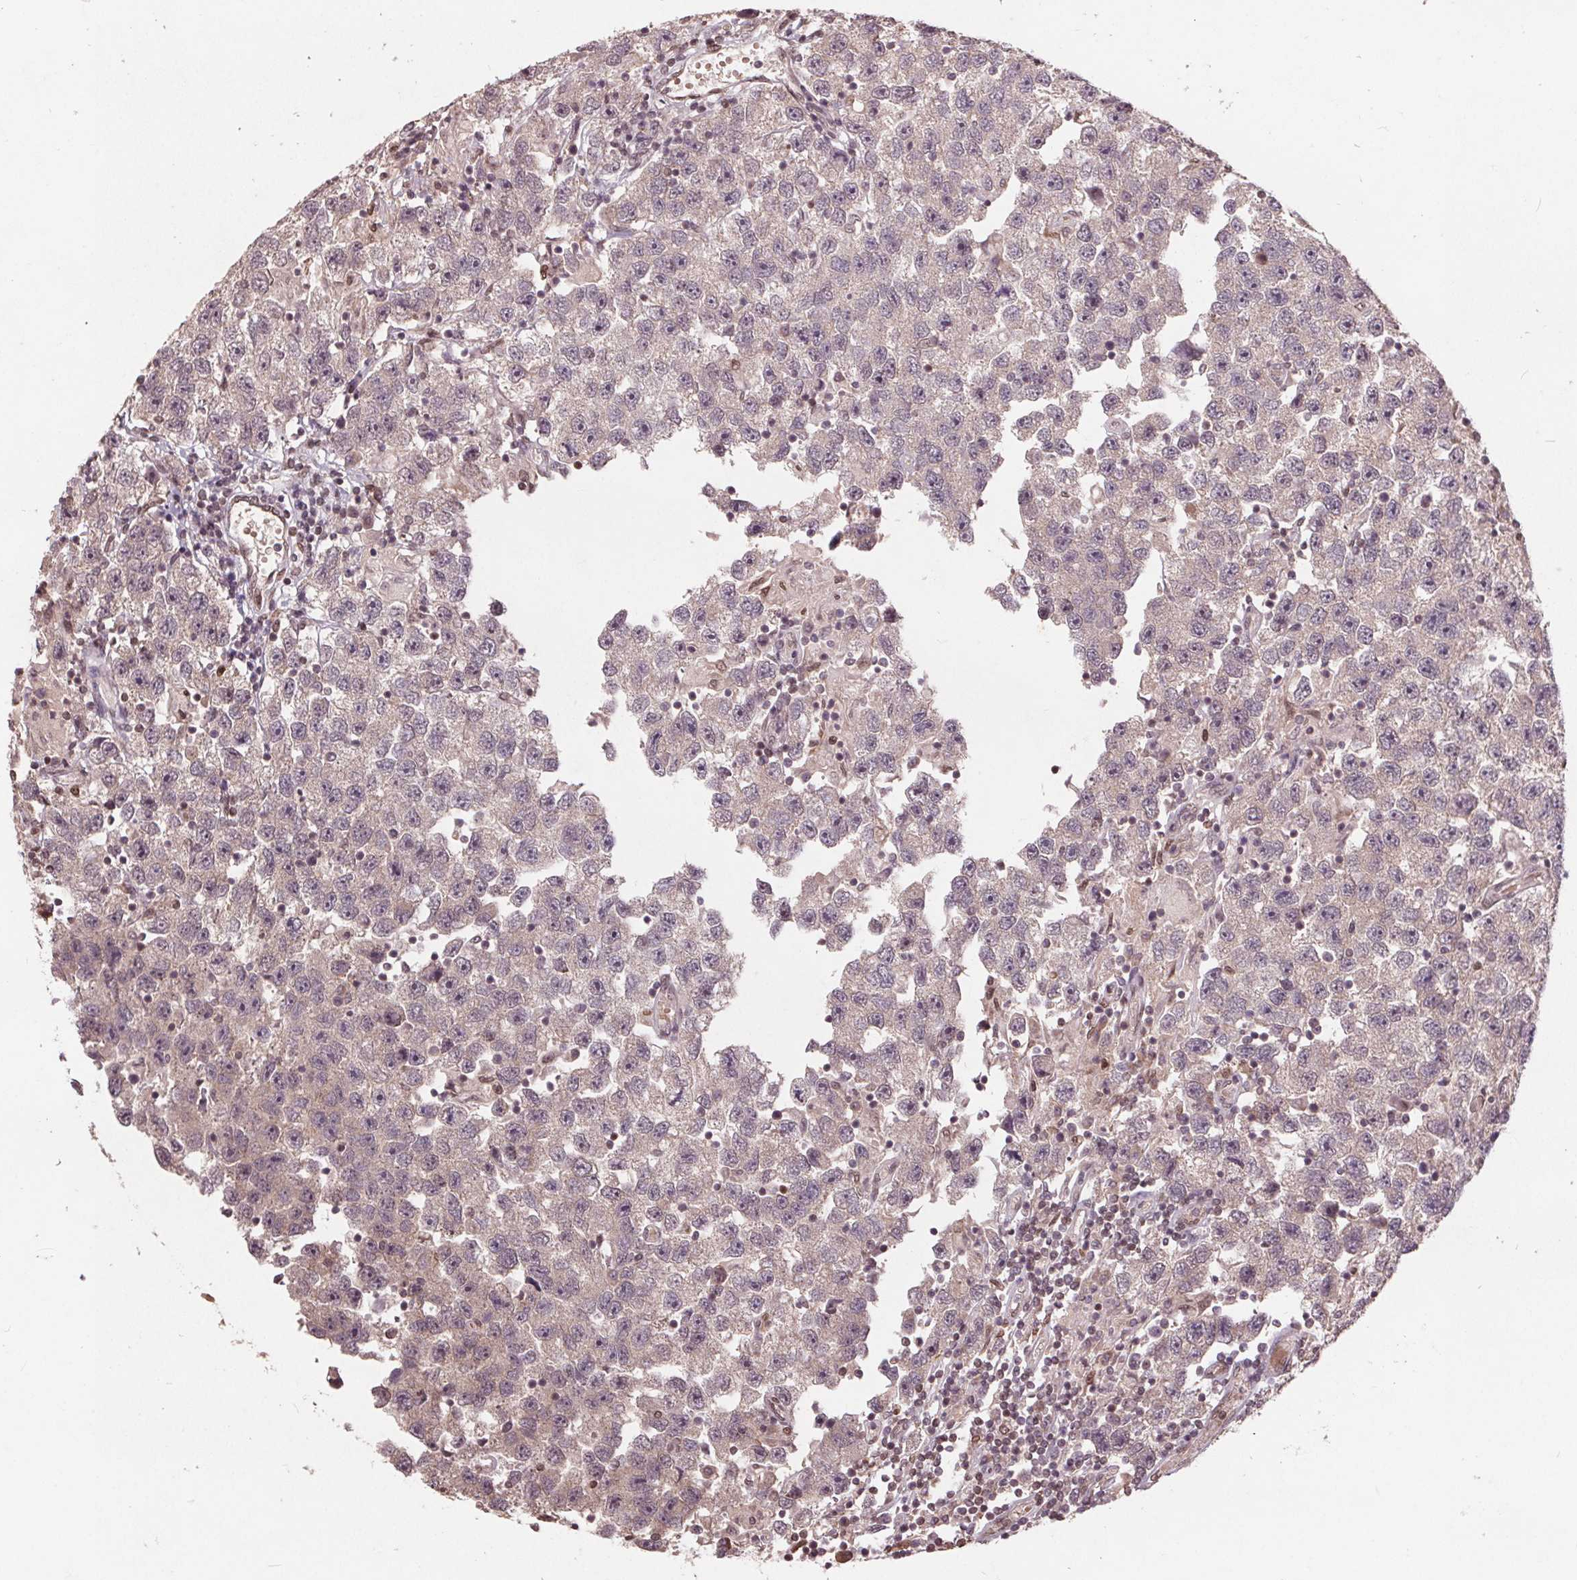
{"staining": {"intensity": "negative", "quantity": "none", "location": "none"}, "tissue": "testis cancer", "cell_type": "Tumor cells", "image_type": "cancer", "snomed": [{"axis": "morphology", "description": "Seminoma, NOS"}, {"axis": "topography", "description": "Testis"}], "caption": "Tumor cells show no significant protein positivity in seminoma (testis).", "gene": "HIF1AN", "patient": {"sex": "male", "age": 26}}